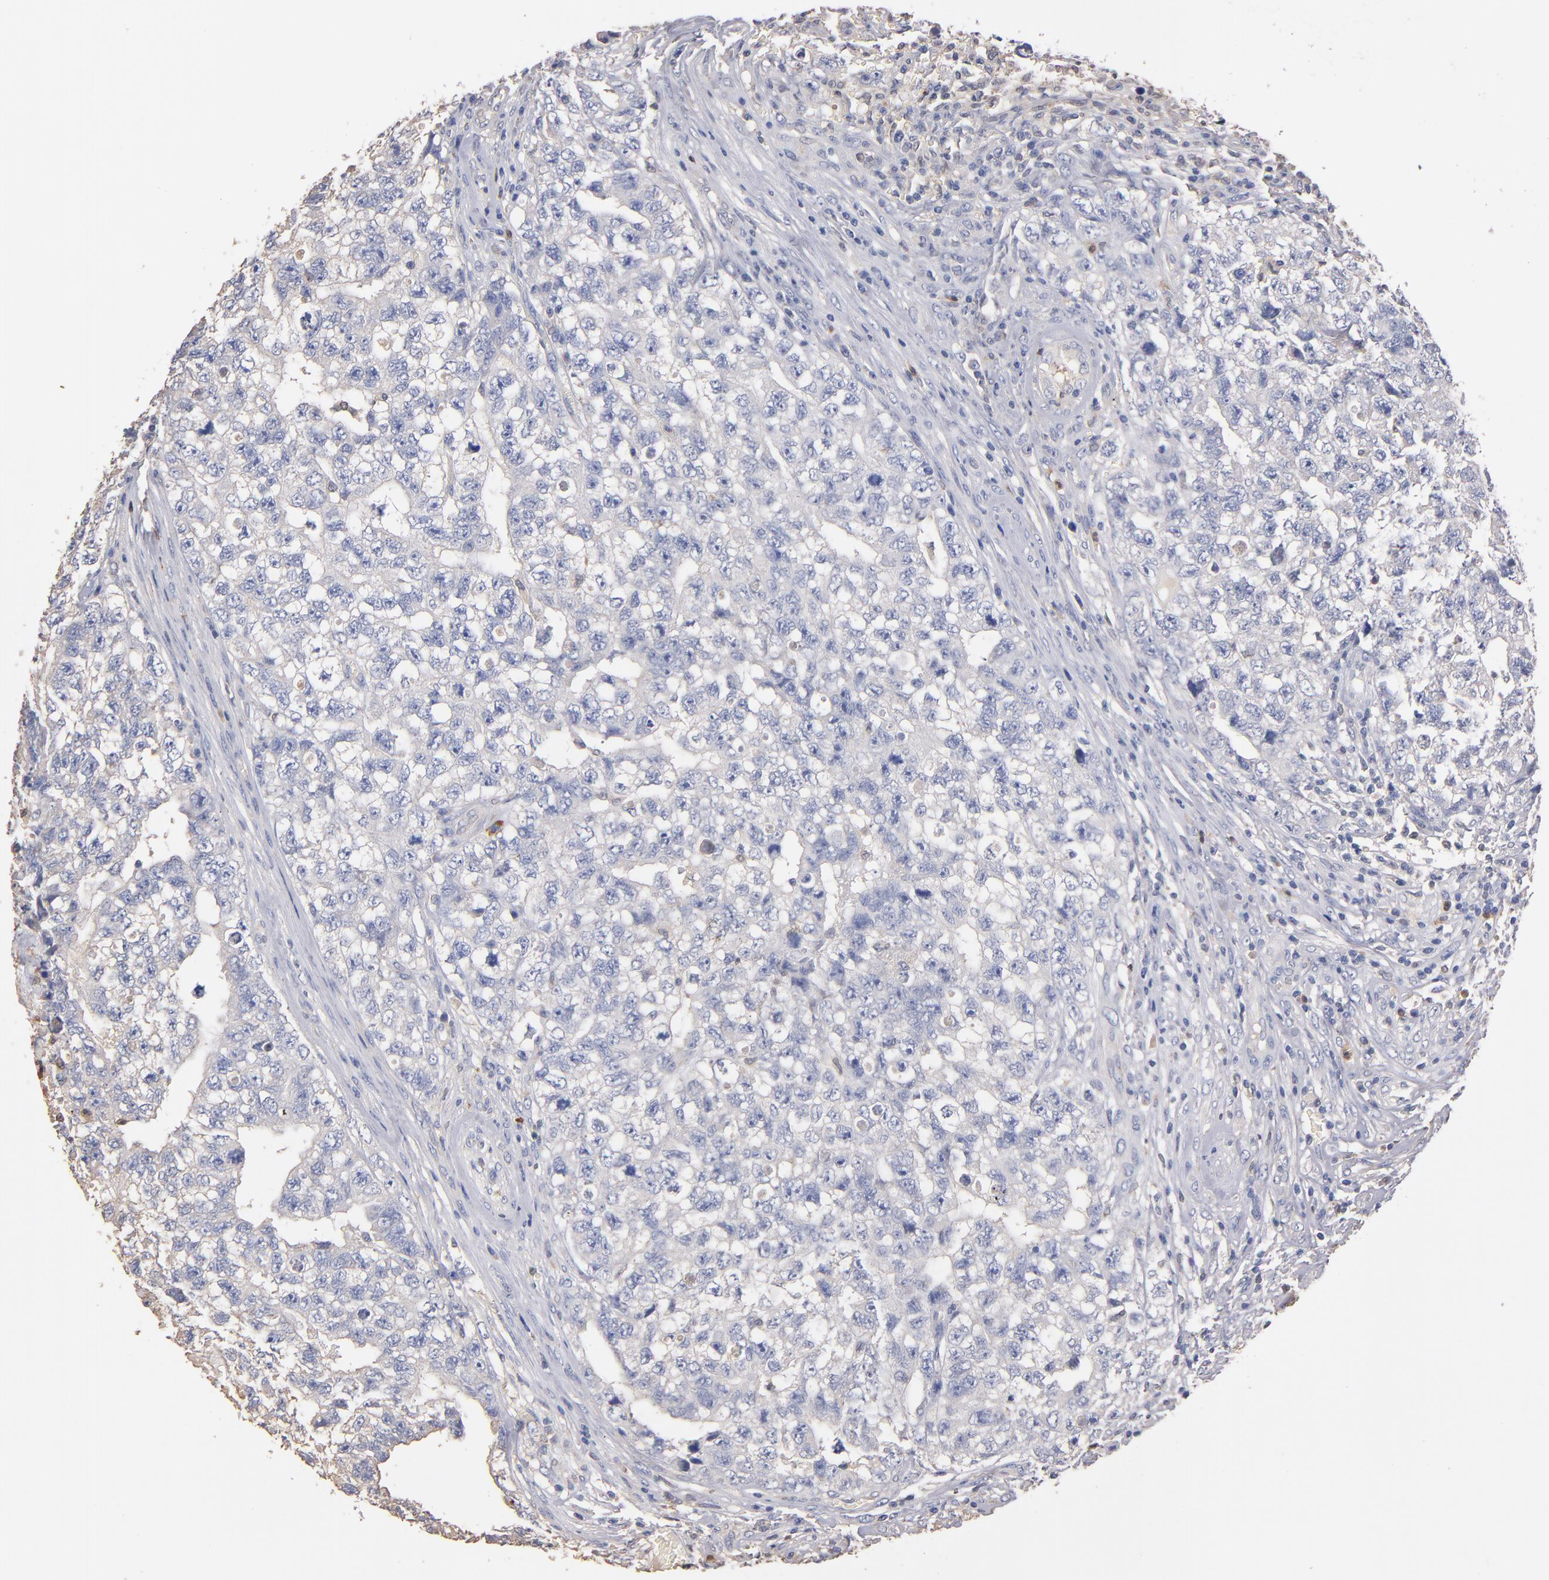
{"staining": {"intensity": "negative", "quantity": "none", "location": "none"}, "tissue": "testis cancer", "cell_type": "Tumor cells", "image_type": "cancer", "snomed": [{"axis": "morphology", "description": "Carcinoma, Embryonal, NOS"}, {"axis": "topography", "description": "Testis"}], "caption": "Immunohistochemical staining of testis embryonal carcinoma exhibits no significant positivity in tumor cells.", "gene": "RO60", "patient": {"sex": "male", "age": 31}}